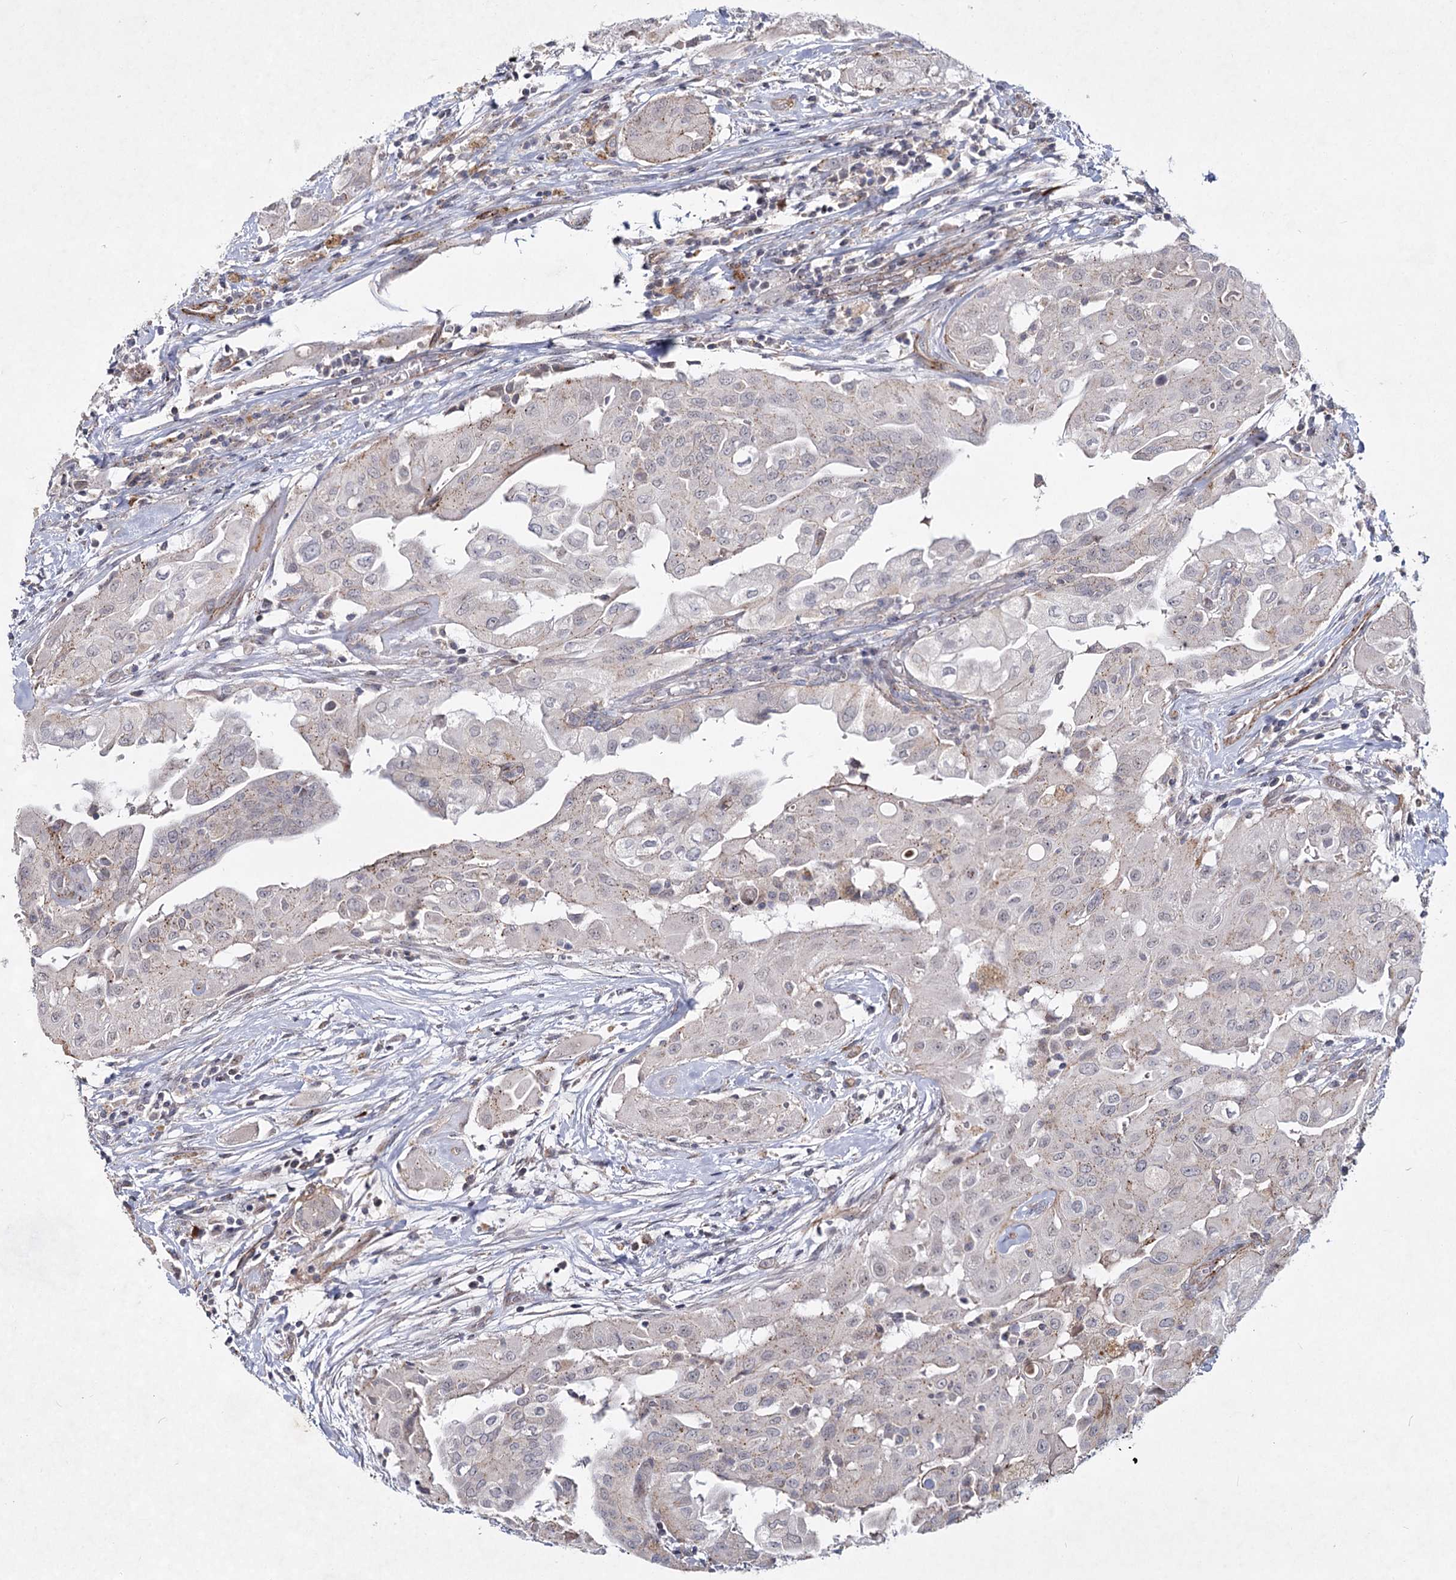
{"staining": {"intensity": "negative", "quantity": "none", "location": "none"}, "tissue": "thyroid cancer", "cell_type": "Tumor cells", "image_type": "cancer", "snomed": [{"axis": "morphology", "description": "Papillary adenocarcinoma, NOS"}, {"axis": "topography", "description": "Thyroid gland"}], "caption": "Tumor cells are negative for protein expression in human papillary adenocarcinoma (thyroid).", "gene": "ATL2", "patient": {"sex": "female", "age": 59}}